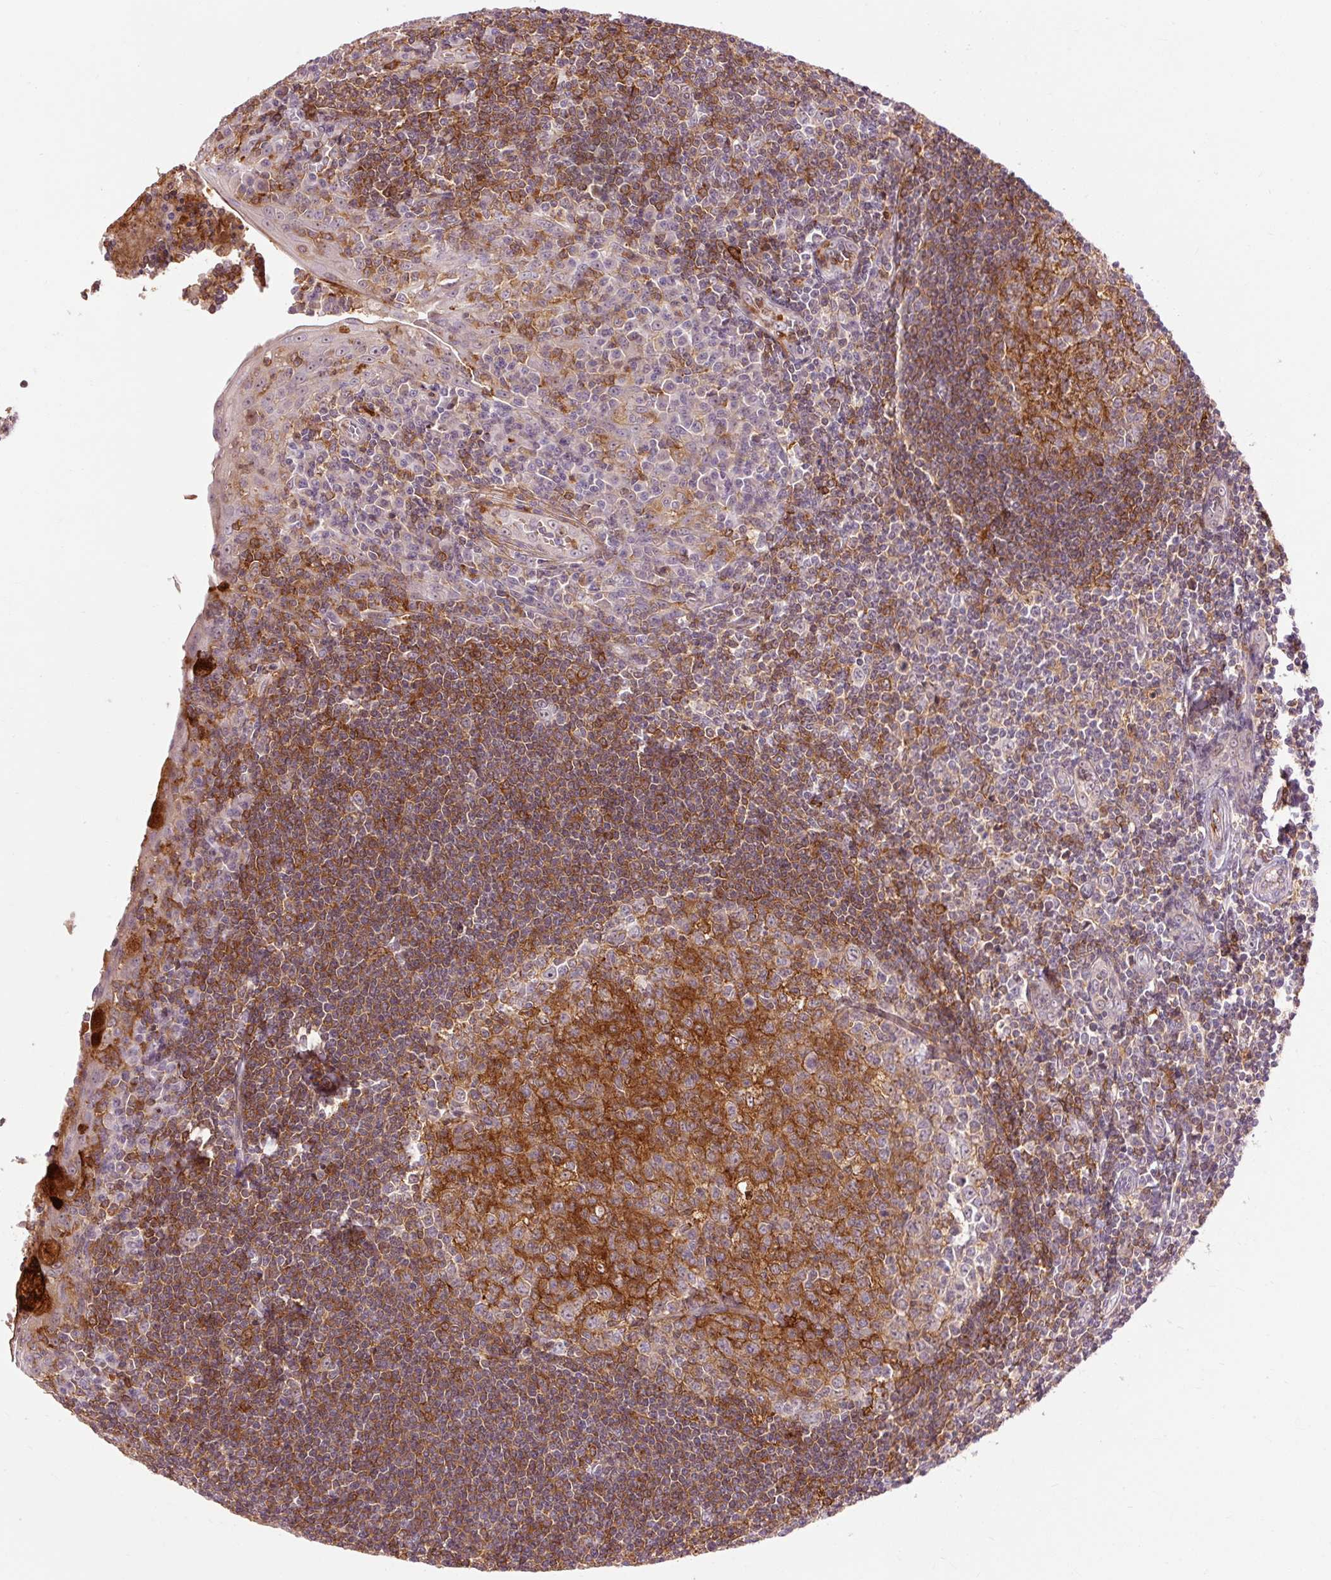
{"staining": {"intensity": "strong", "quantity": "25%-75%", "location": "cytoplasmic/membranous"}, "tissue": "tonsil", "cell_type": "Germinal center cells", "image_type": "normal", "snomed": [{"axis": "morphology", "description": "Normal tissue, NOS"}, {"axis": "topography", "description": "Tonsil"}], "caption": "Tonsil stained with DAB (3,3'-diaminobenzidine) IHC reveals high levels of strong cytoplasmic/membranous positivity in about 25%-75% of germinal center cells. The protein of interest is shown in brown color, while the nuclei are stained blue.", "gene": "CEBPZ", "patient": {"sex": "male", "age": 27}}